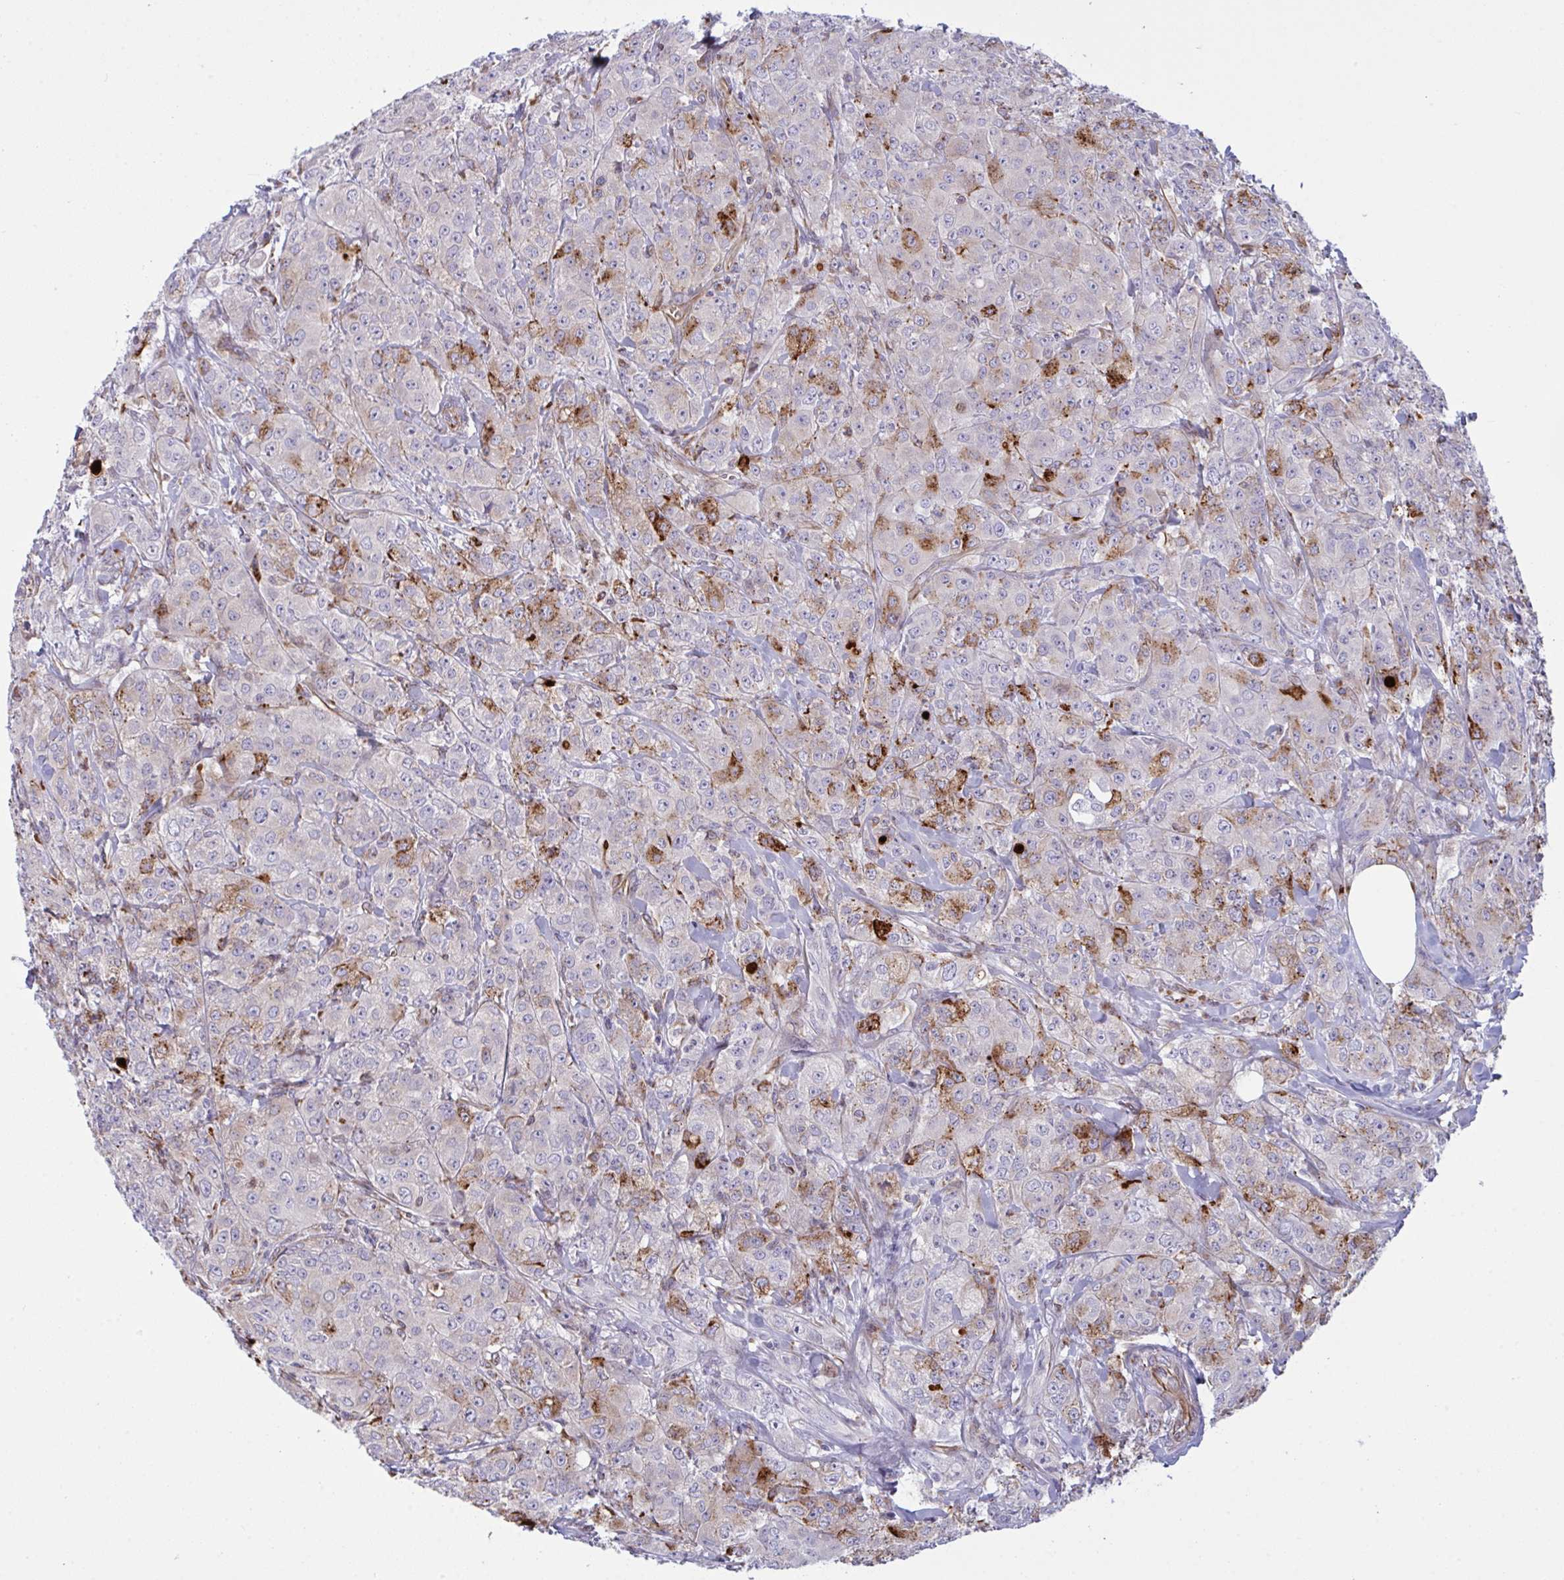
{"staining": {"intensity": "moderate", "quantity": "<25%", "location": "cytoplasmic/membranous"}, "tissue": "breast cancer", "cell_type": "Tumor cells", "image_type": "cancer", "snomed": [{"axis": "morphology", "description": "Normal tissue, NOS"}, {"axis": "morphology", "description": "Duct carcinoma"}, {"axis": "topography", "description": "Breast"}], "caption": "Human breast cancer (invasive ductal carcinoma) stained with a brown dye reveals moderate cytoplasmic/membranous positive expression in about <25% of tumor cells.", "gene": "DCBLD1", "patient": {"sex": "female", "age": 43}}